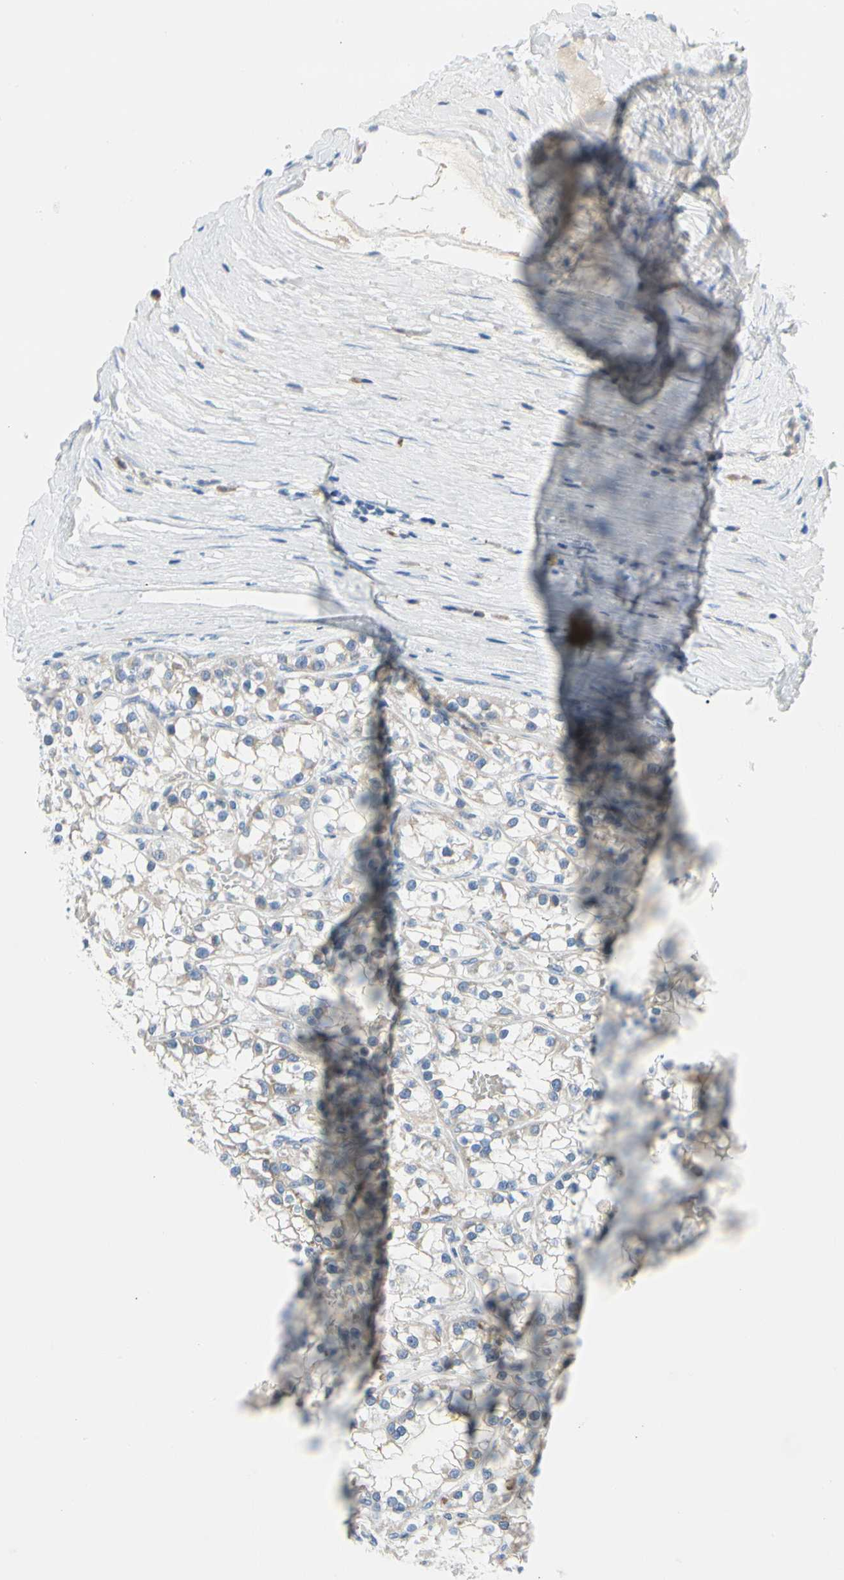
{"staining": {"intensity": "negative", "quantity": "none", "location": "none"}, "tissue": "renal cancer", "cell_type": "Tumor cells", "image_type": "cancer", "snomed": [{"axis": "morphology", "description": "Adenocarcinoma, NOS"}, {"axis": "topography", "description": "Kidney"}], "caption": "Renal cancer was stained to show a protein in brown. There is no significant positivity in tumor cells.", "gene": "STXBP1", "patient": {"sex": "male", "age": 77}}